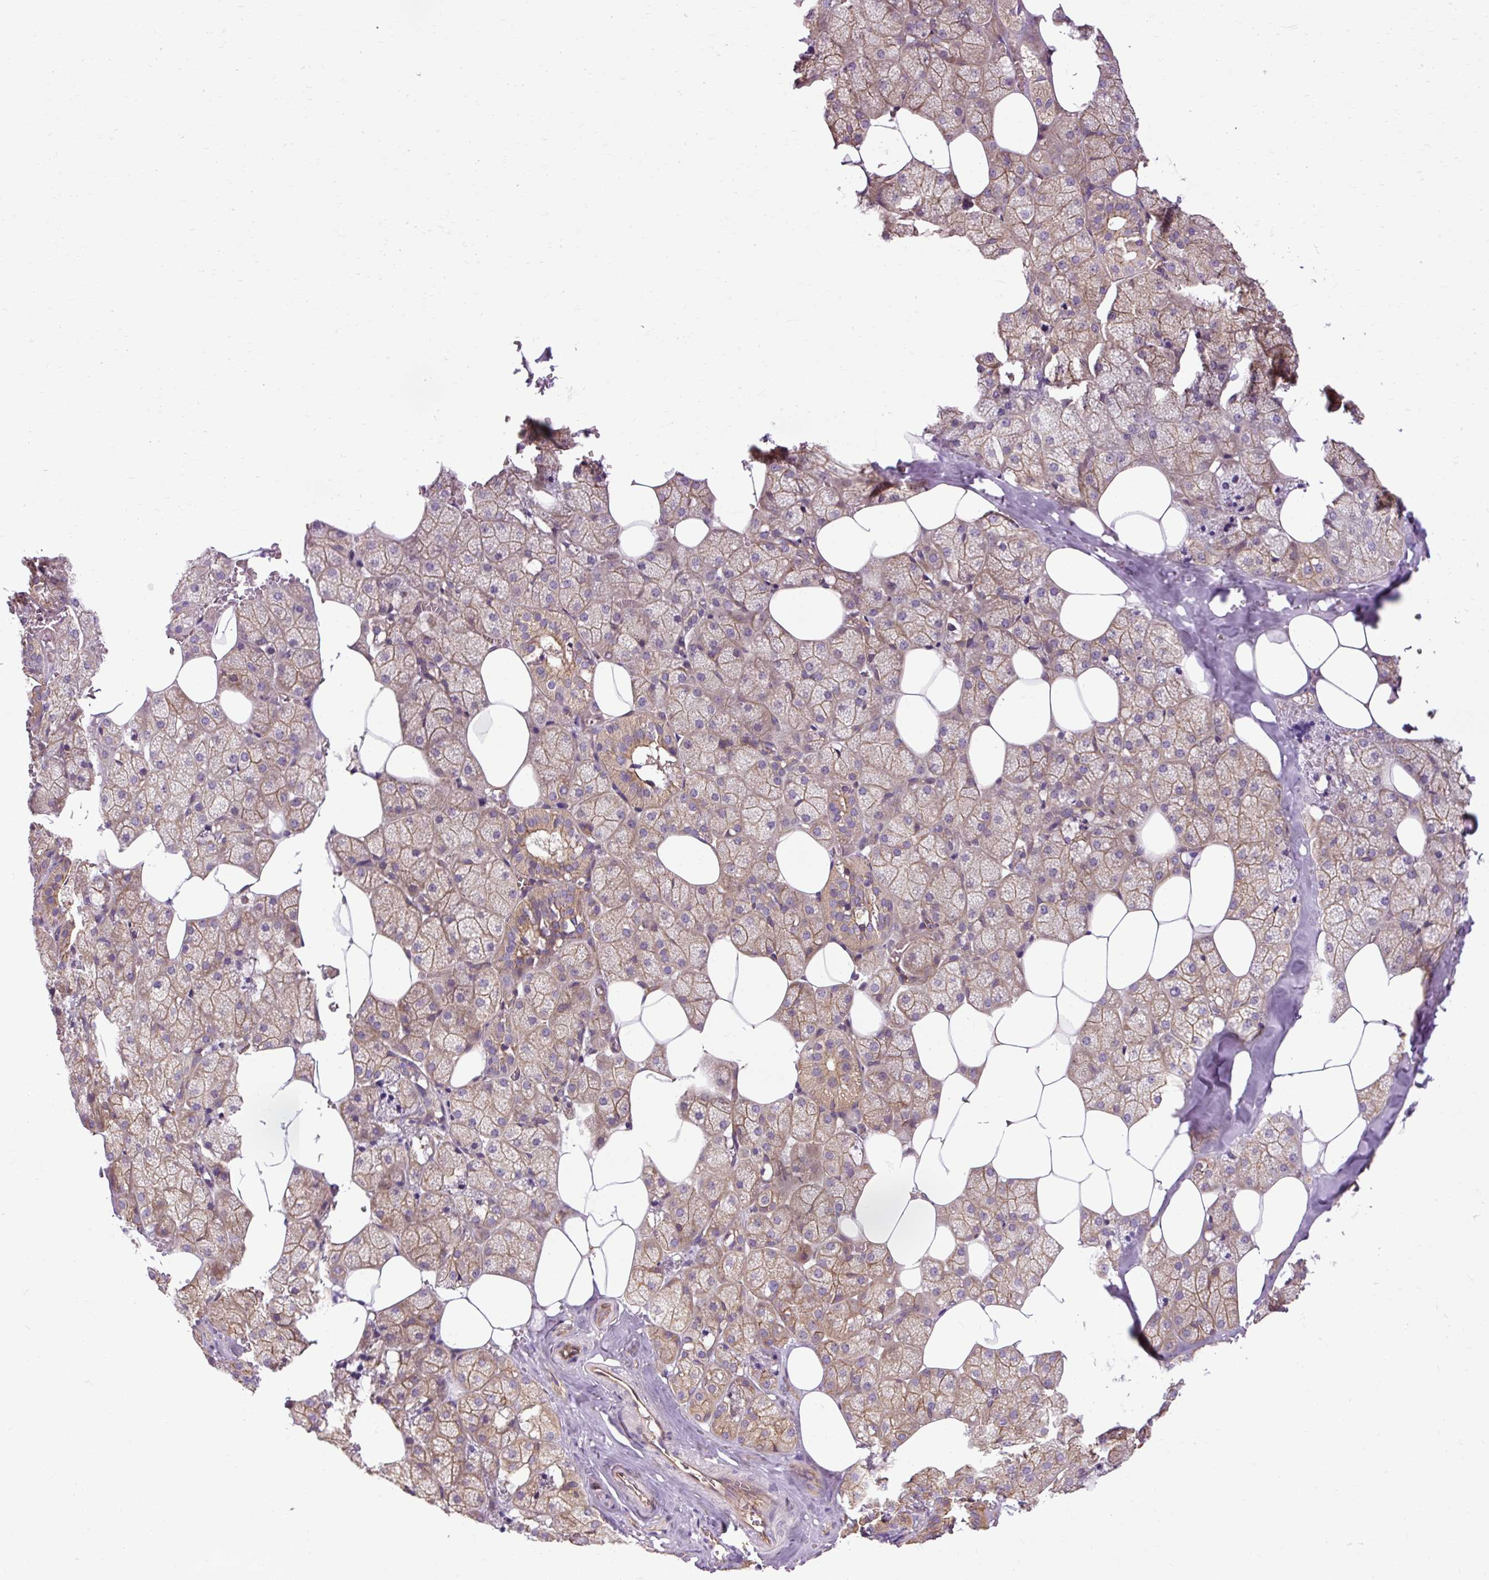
{"staining": {"intensity": "moderate", "quantity": ">75%", "location": "cytoplasmic/membranous"}, "tissue": "salivary gland", "cell_type": "Glandular cells", "image_type": "normal", "snomed": [{"axis": "morphology", "description": "Normal tissue, NOS"}, {"axis": "topography", "description": "Salivary gland"}, {"axis": "topography", "description": "Peripheral nerve tissue"}], "caption": "Protein staining exhibits moderate cytoplasmic/membranous positivity in approximately >75% of glandular cells in benign salivary gland.", "gene": "CCDC93", "patient": {"sex": "male", "age": 38}}